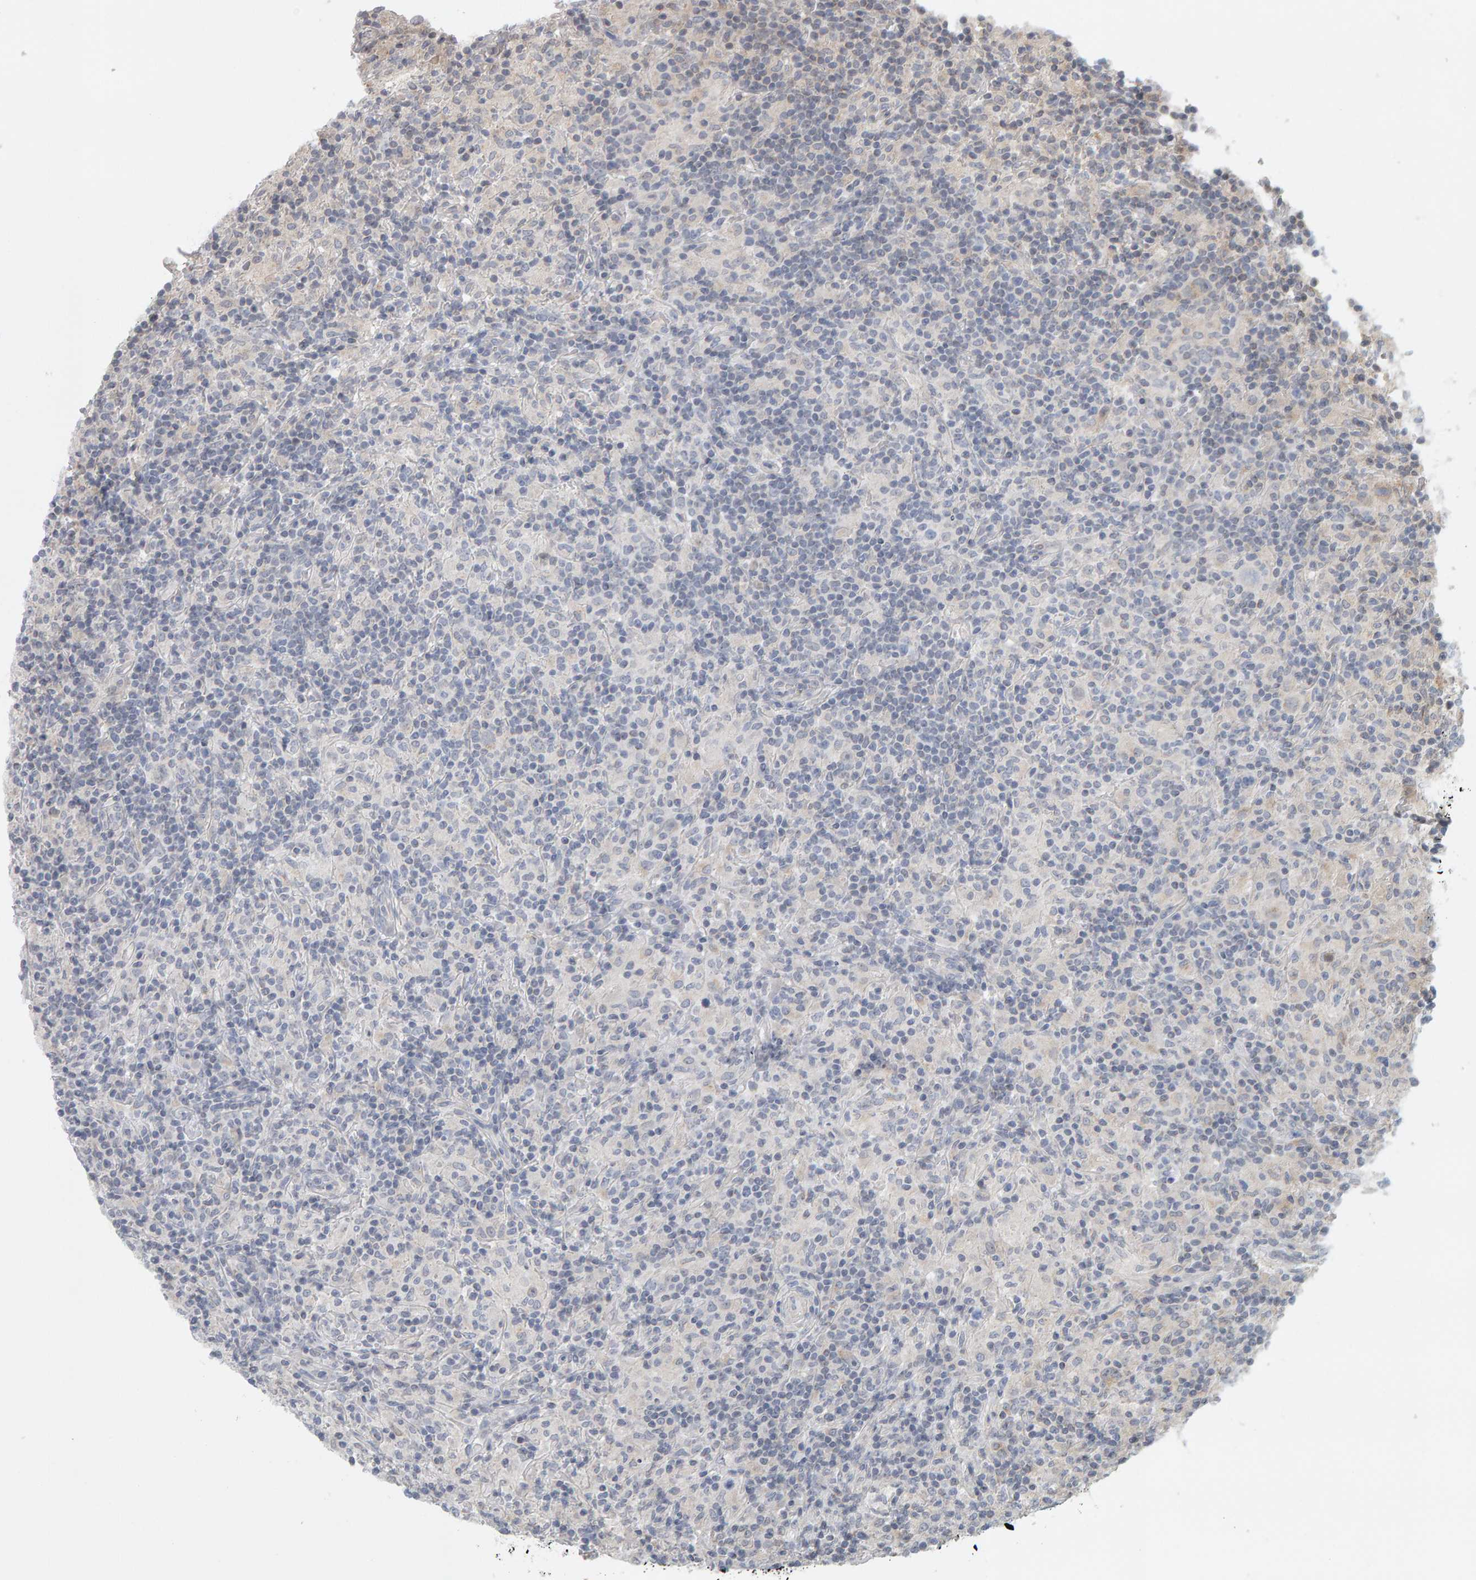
{"staining": {"intensity": "negative", "quantity": "none", "location": "none"}, "tissue": "lymphoma", "cell_type": "Tumor cells", "image_type": "cancer", "snomed": [{"axis": "morphology", "description": "Hodgkin's disease, NOS"}, {"axis": "topography", "description": "Lymph node"}], "caption": "There is no significant positivity in tumor cells of lymphoma.", "gene": "MSRA", "patient": {"sex": "male", "age": 70}}